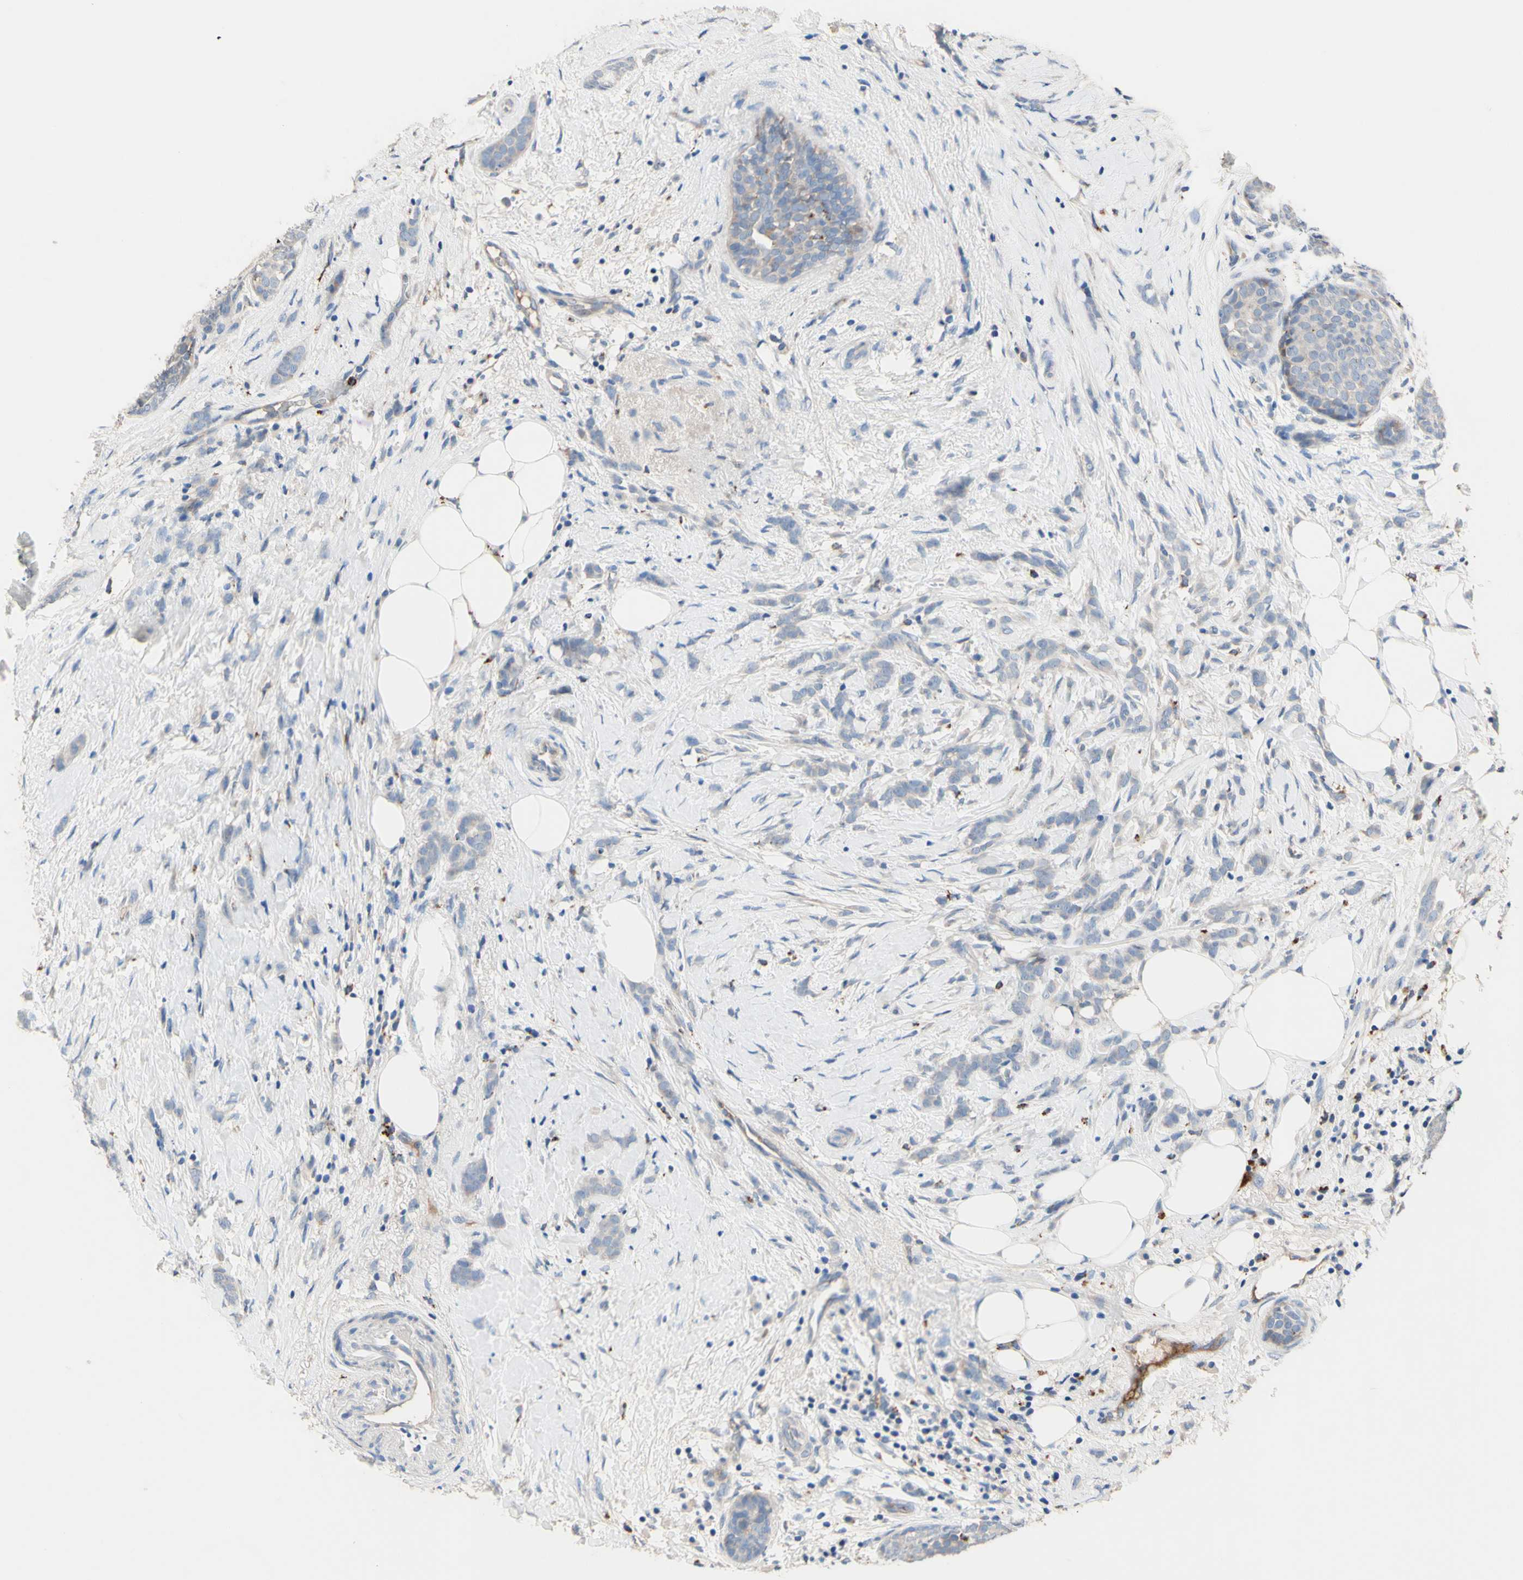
{"staining": {"intensity": "negative", "quantity": "none", "location": "none"}, "tissue": "breast cancer", "cell_type": "Tumor cells", "image_type": "cancer", "snomed": [{"axis": "morphology", "description": "Lobular carcinoma, in situ"}, {"axis": "morphology", "description": "Lobular carcinoma"}, {"axis": "topography", "description": "Breast"}], "caption": "The photomicrograph exhibits no significant expression in tumor cells of breast cancer.", "gene": "CDON", "patient": {"sex": "female", "age": 41}}